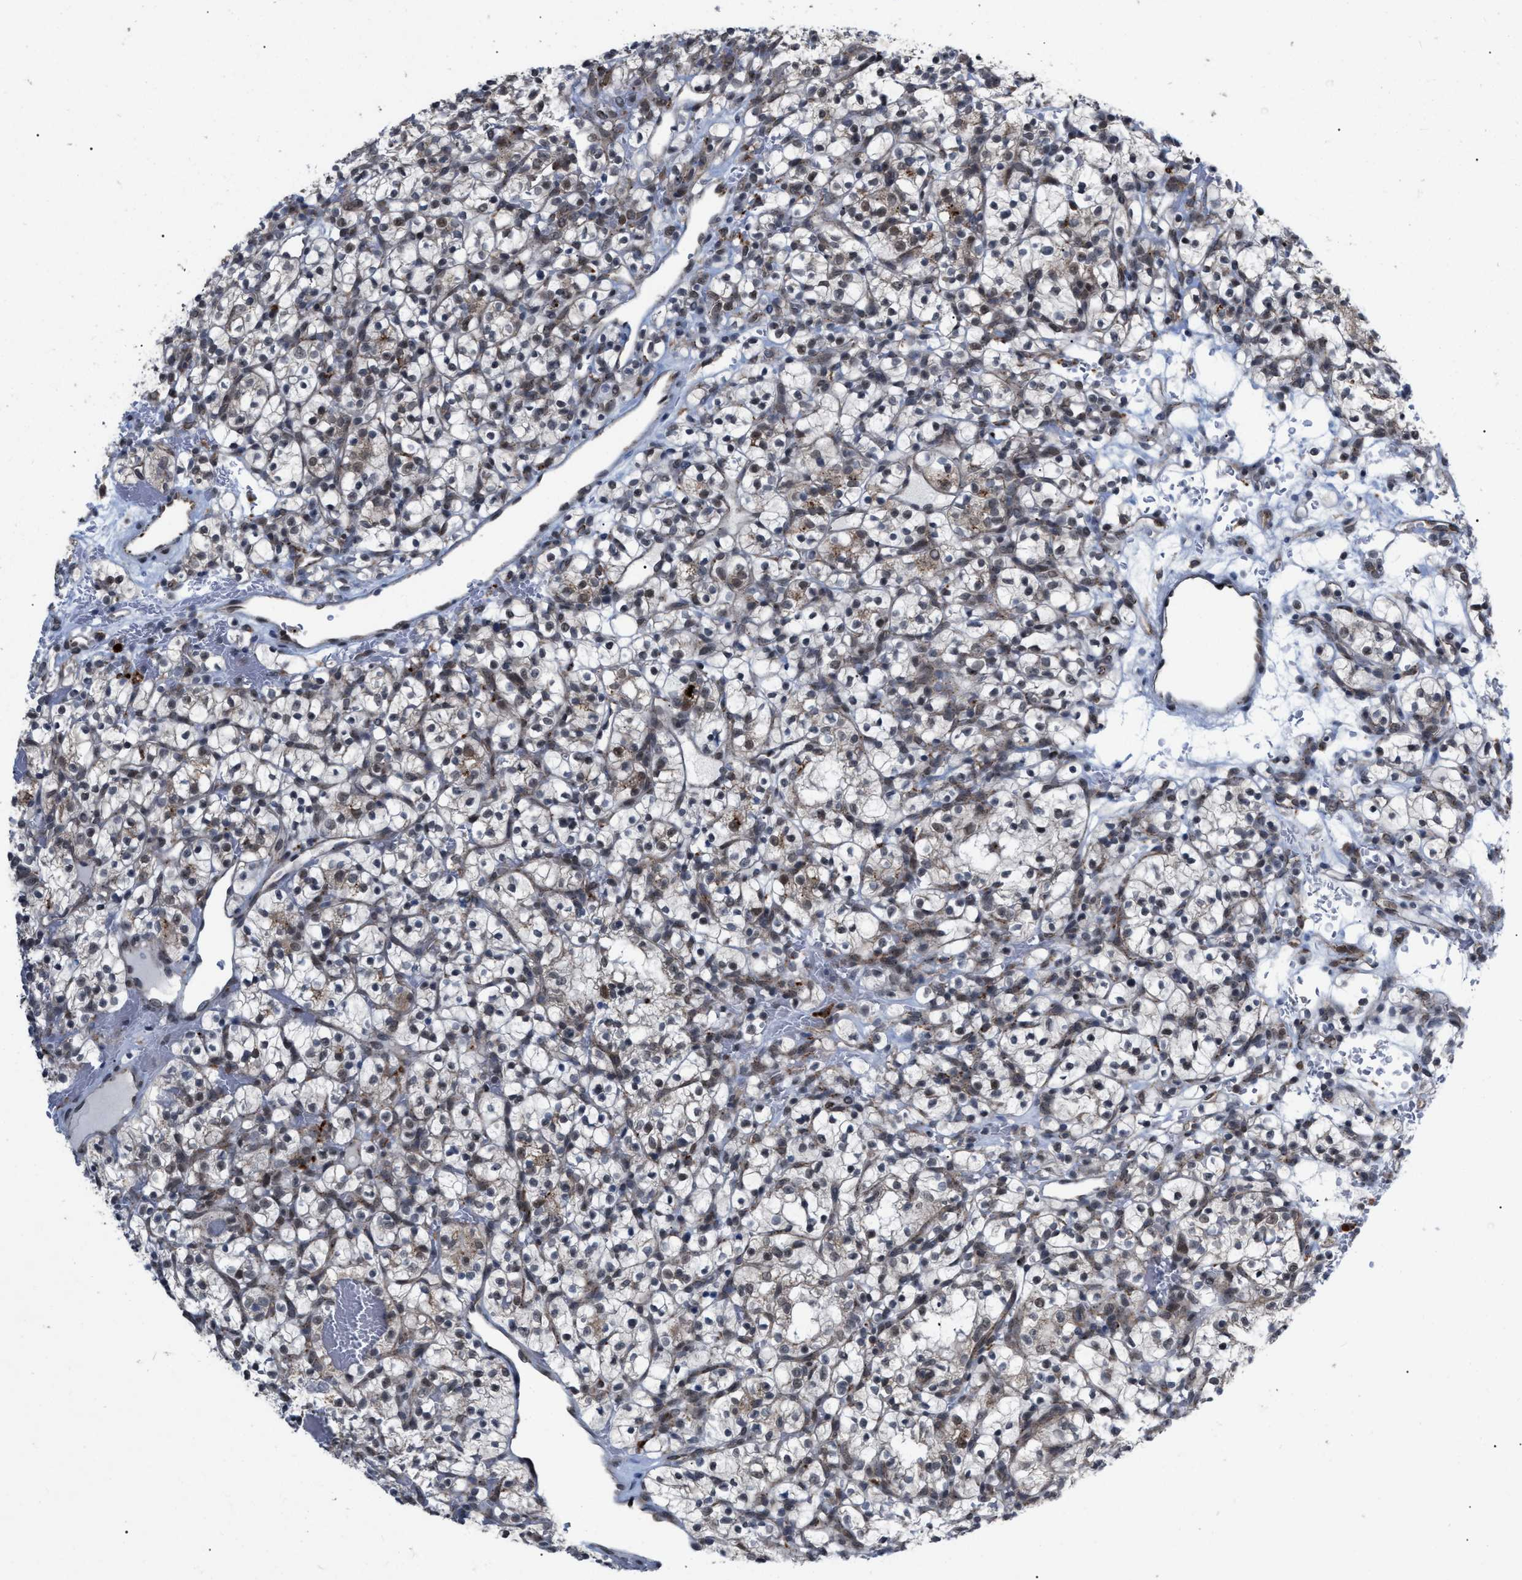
{"staining": {"intensity": "weak", "quantity": "25%-75%", "location": "cytoplasmic/membranous"}, "tissue": "renal cancer", "cell_type": "Tumor cells", "image_type": "cancer", "snomed": [{"axis": "morphology", "description": "Adenocarcinoma, NOS"}, {"axis": "topography", "description": "Kidney"}], "caption": "Renal adenocarcinoma tissue shows weak cytoplasmic/membranous expression in about 25%-75% of tumor cells, visualized by immunohistochemistry. (Brightfield microscopy of DAB IHC at high magnification).", "gene": "UPF1", "patient": {"sex": "female", "age": 57}}